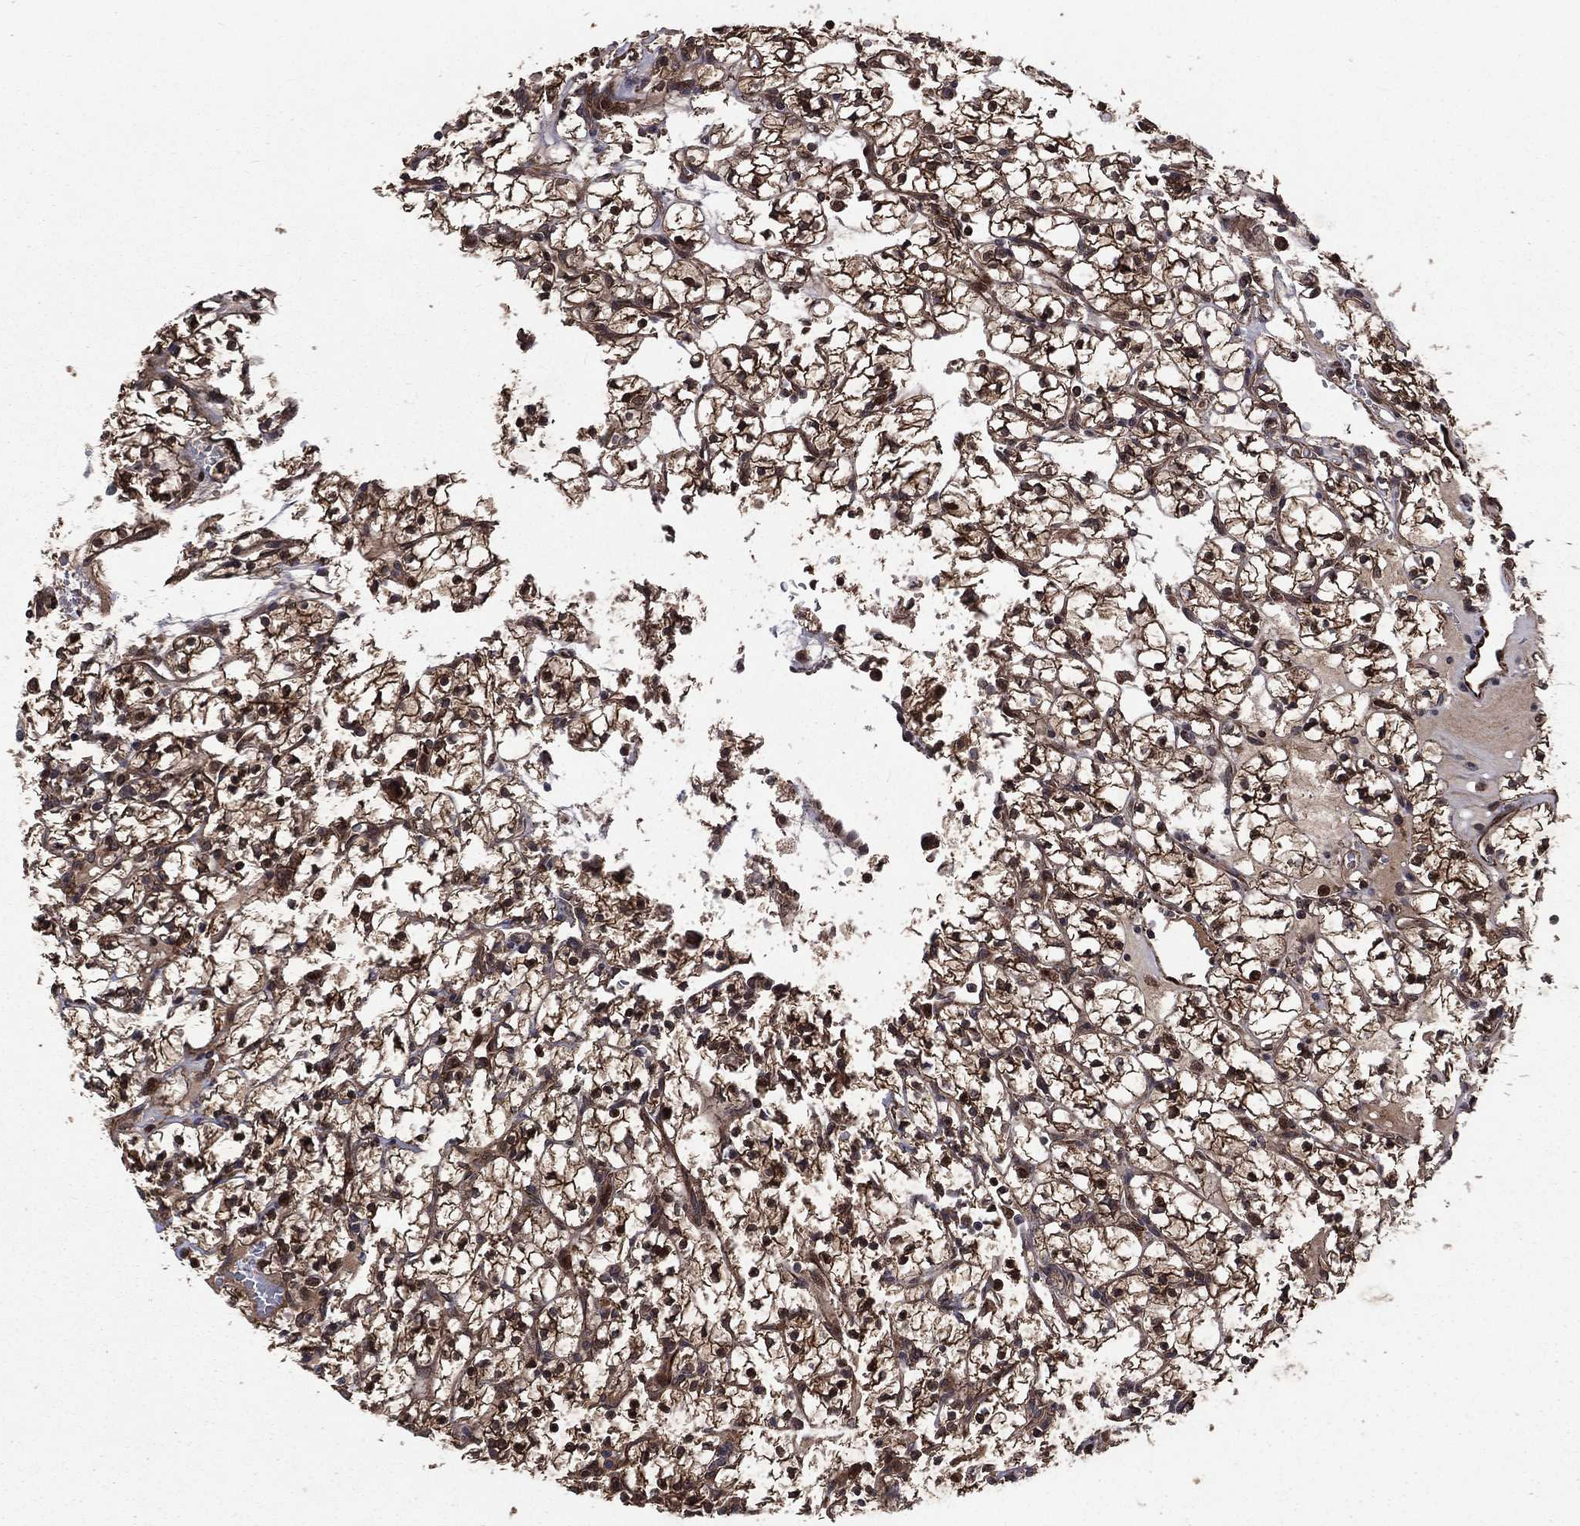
{"staining": {"intensity": "moderate", "quantity": ">75%", "location": "cytoplasmic/membranous,nuclear"}, "tissue": "renal cancer", "cell_type": "Tumor cells", "image_type": "cancer", "snomed": [{"axis": "morphology", "description": "Adenocarcinoma, NOS"}, {"axis": "topography", "description": "Kidney"}], "caption": "The immunohistochemical stain labels moderate cytoplasmic/membranous and nuclear expression in tumor cells of renal cancer tissue.", "gene": "LENG8", "patient": {"sex": "female", "age": 89}}